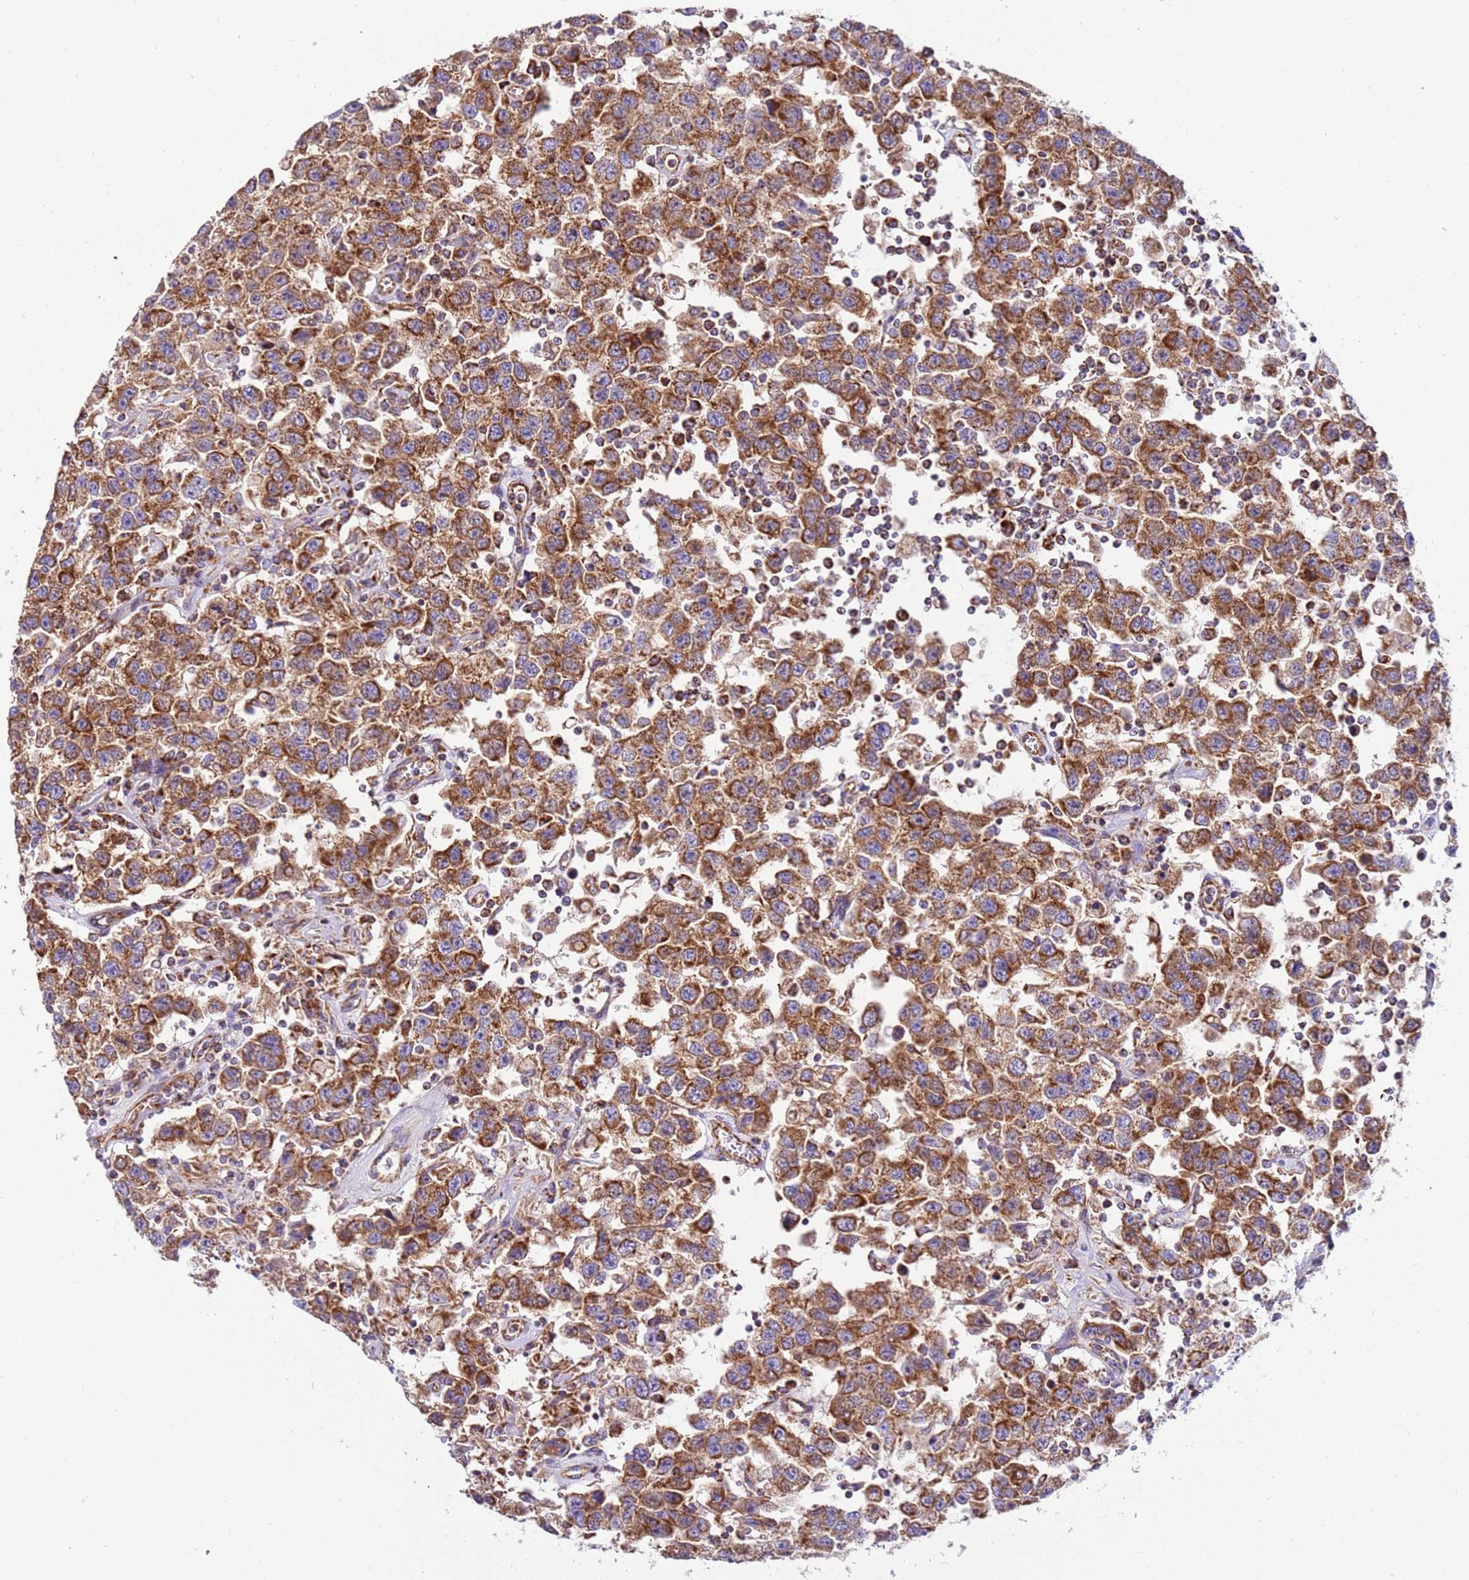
{"staining": {"intensity": "moderate", "quantity": ">75%", "location": "cytoplasmic/membranous"}, "tissue": "testis cancer", "cell_type": "Tumor cells", "image_type": "cancer", "snomed": [{"axis": "morphology", "description": "Seminoma, NOS"}, {"axis": "topography", "description": "Testis"}], "caption": "Testis cancer was stained to show a protein in brown. There is medium levels of moderate cytoplasmic/membranous expression in about >75% of tumor cells.", "gene": "MRPL20", "patient": {"sex": "male", "age": 41}}